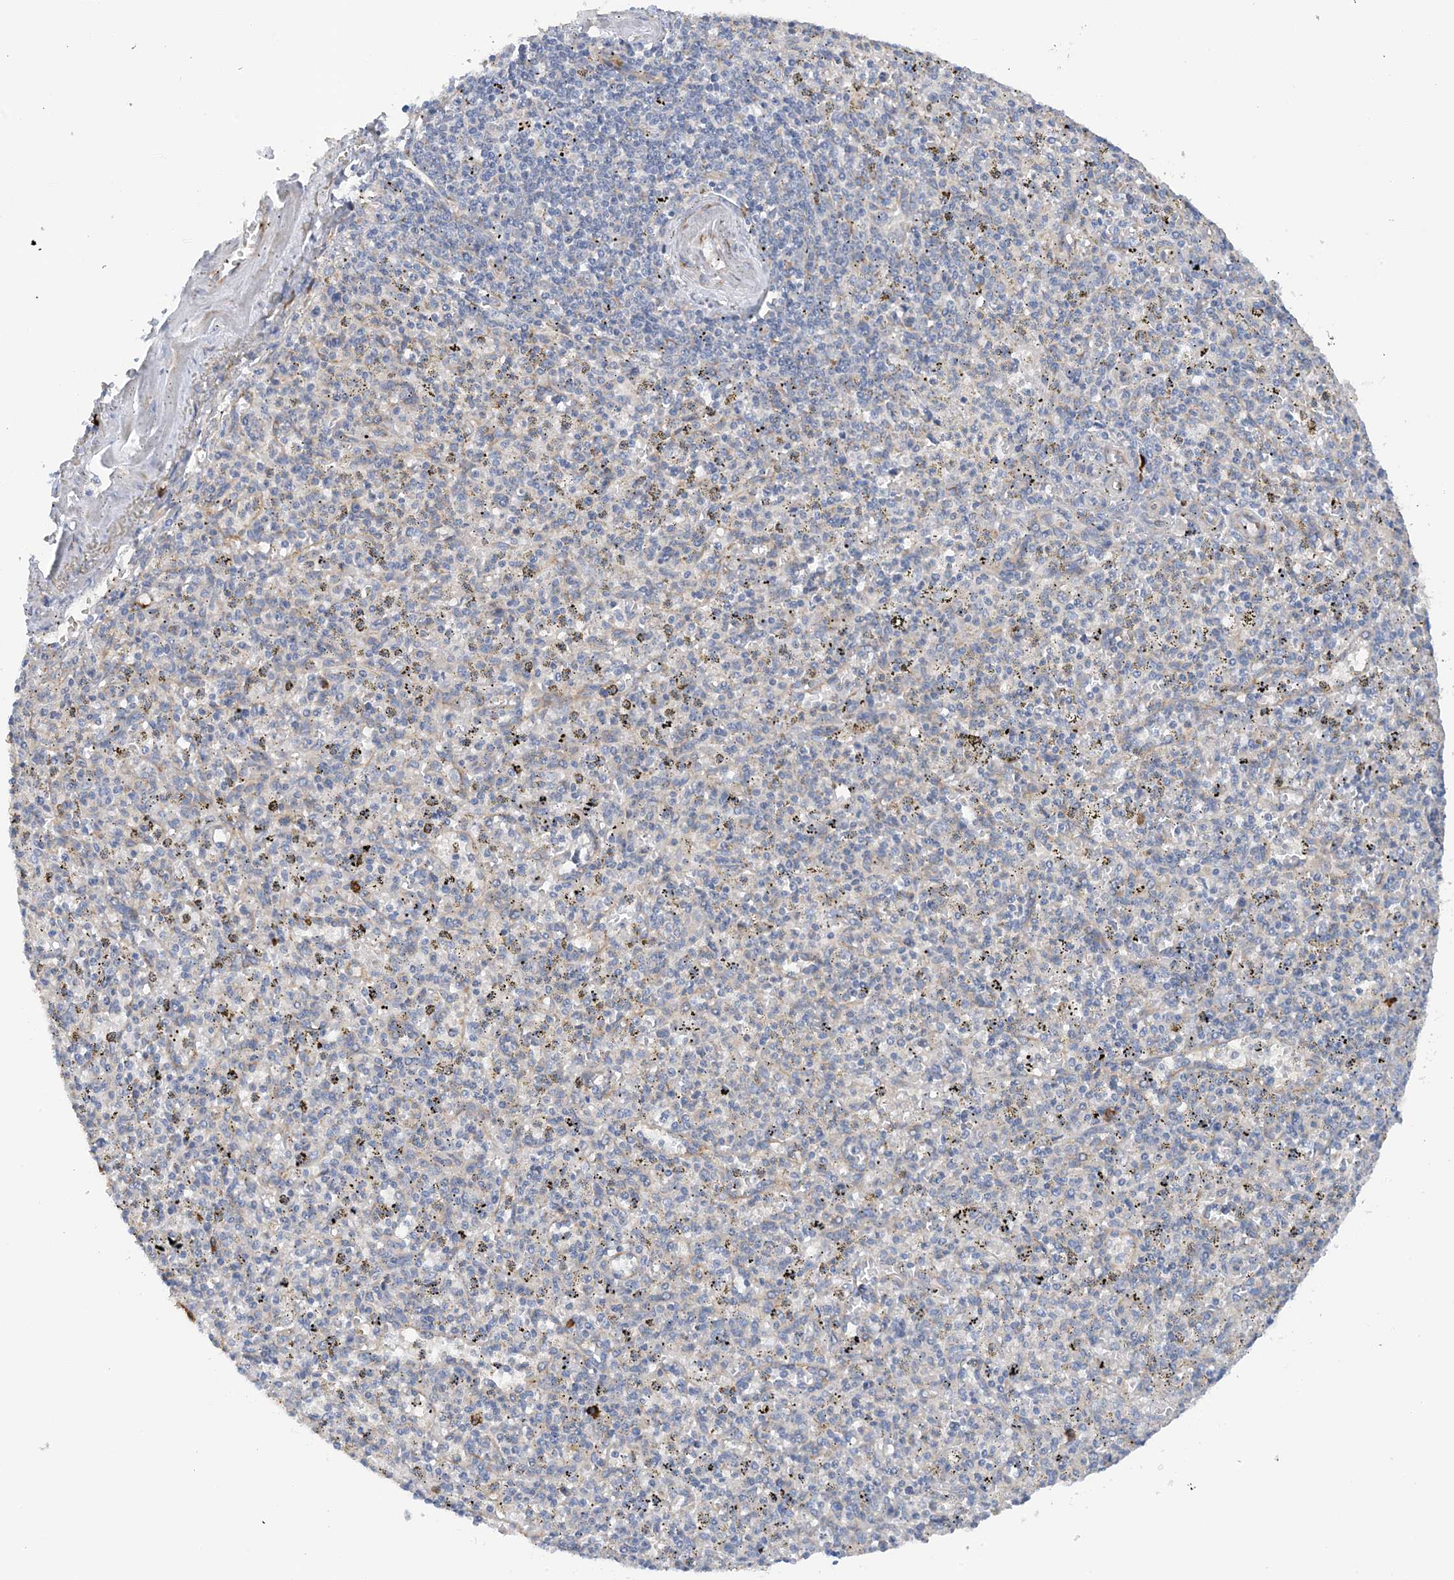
{"staining": {"intensity": "negative", "quantity": "none", "location": "none"}, "tissue": "spleen", "cell_type": "Cells in red pulp", "image_type": "normal", "snomed": [{"axis": "morphology", "description": "Normal tissue, NOS"}, {"axis": "topography", "description": "Spleen"}], "caption": "Immunohistochemical staining of unremarkable human spleen shows no significant expression in cells in red pulp. (DAB IHC, high magnification).", "gene": "SLC5A11", "patient": {"sex": "male", "age": 72}}